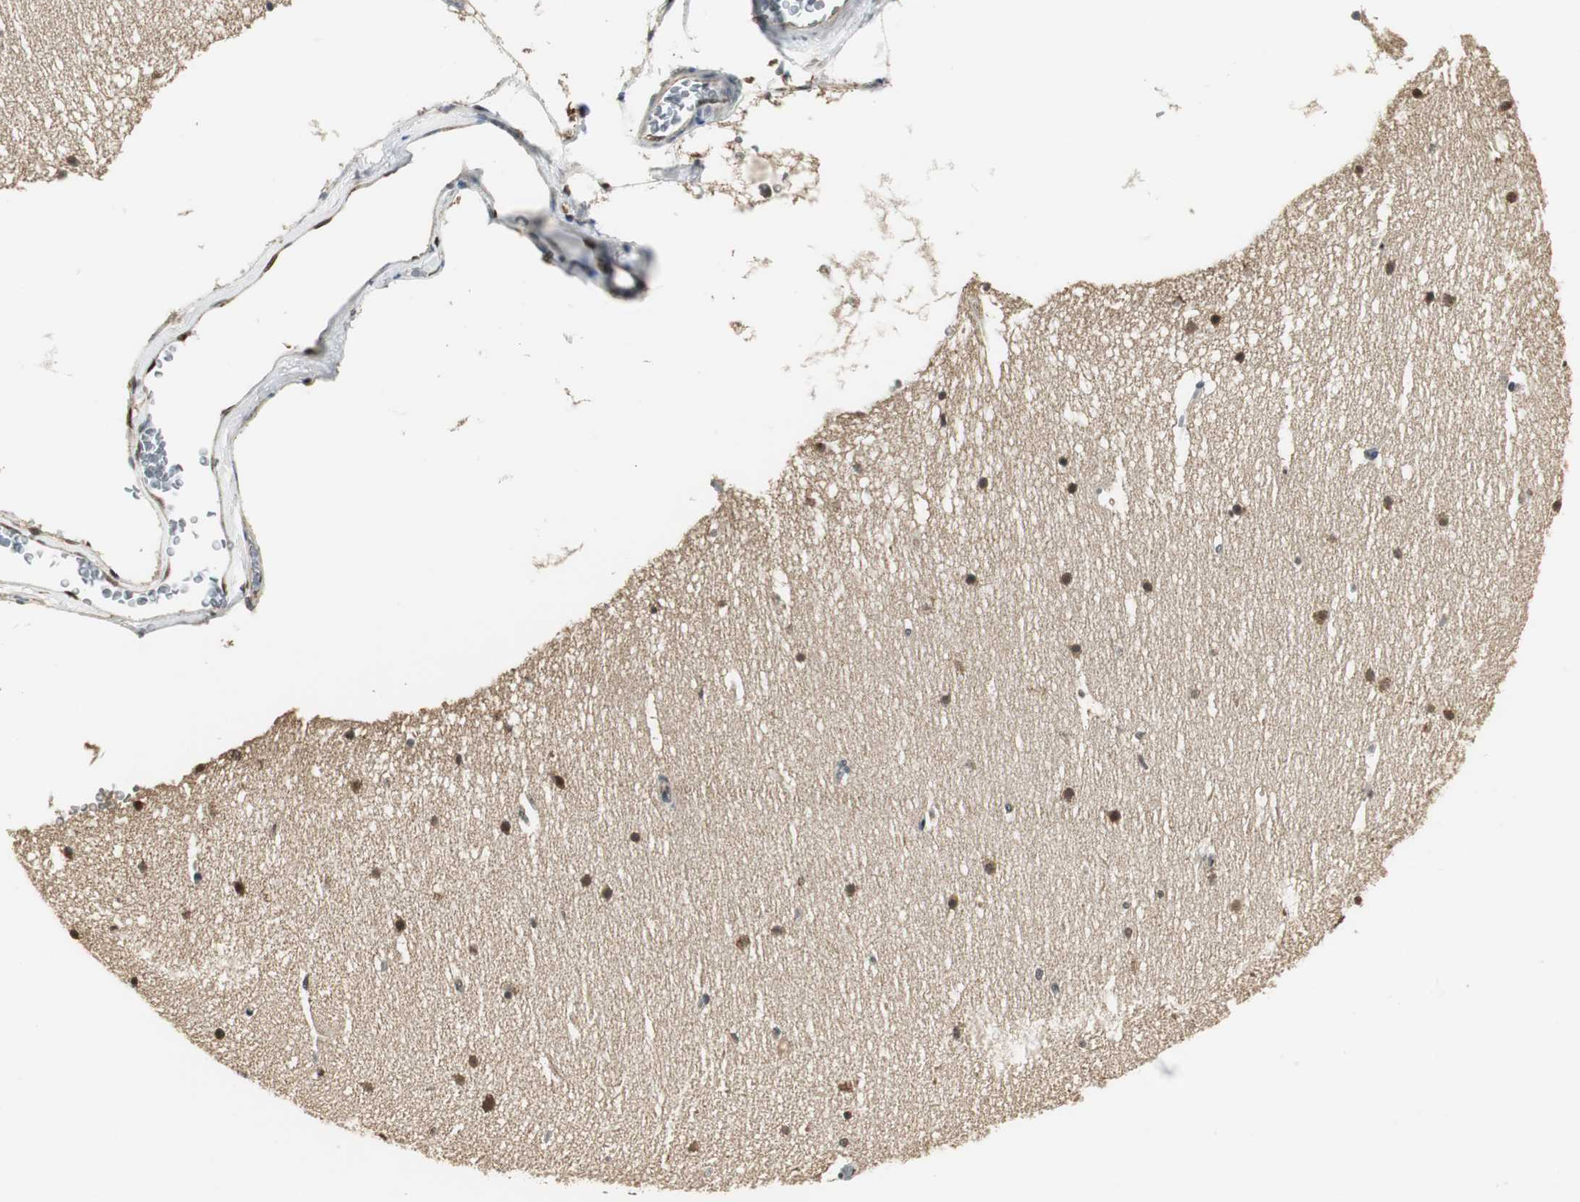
{"staining": {"intensity": "moderate", "quantity": "25%-75%", "location": "cytoplasmic/membranous,nuclear"}, "tissue": "cerebellum", "cell_type": "Cells in granular layer", "image_type": "normal", "snomed": [{"axis": "morphology", "description": "Normal tissue, NOS"}, {"axis": "topography", "description": "Cerebellum"}], "caption": "This histopathology image shows immunohistochemistry (IHC) staining of unremarkable cerebellum, with medium moderate cytoplasmic/membranous,nuclear expression in about 25%-75% of cells in granular layer.", "gene": "CCT5", "patient": {"sex": "female", "age": 19}}